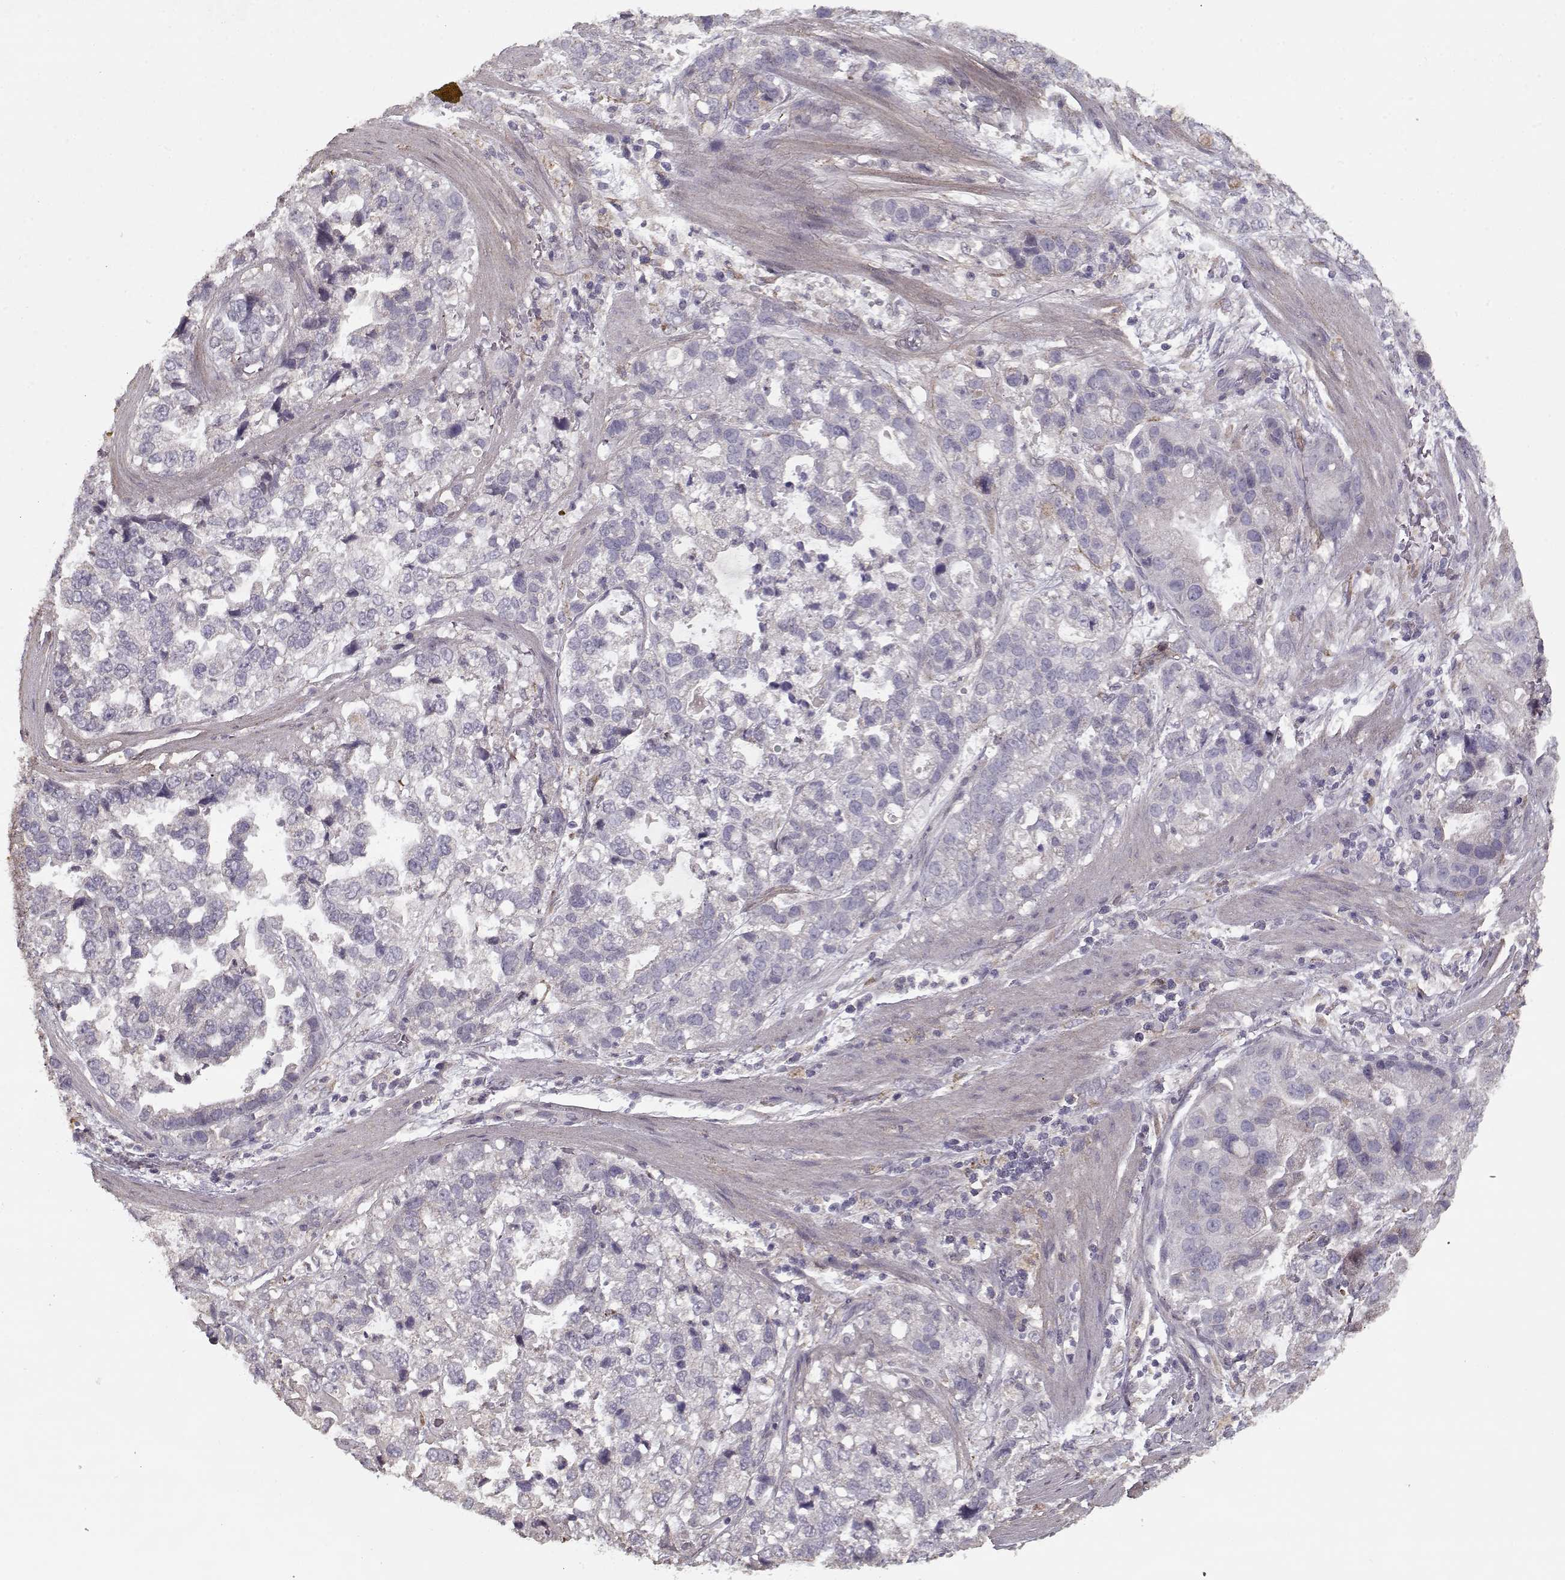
{"staining": {"intensity": "negative", "quantity": "none", "location": "none"}, "tissue": "stomach cancer", "cell_type": "Tumor cells", "image_type": "cancer", "snomed": [{"axis": "morphology", "description": "Adenocarcinoma, NOS"}, {"axis": "topography", "description": "Stomach"}], "caption": "Micrograph shows no significant protein expression in tumor cells of stomach adenocarcinoma. (DAB IHC with hematoxylin counter stain).", "gene": "LAMA2", "patient": {"sex": "male", "age": 59}}